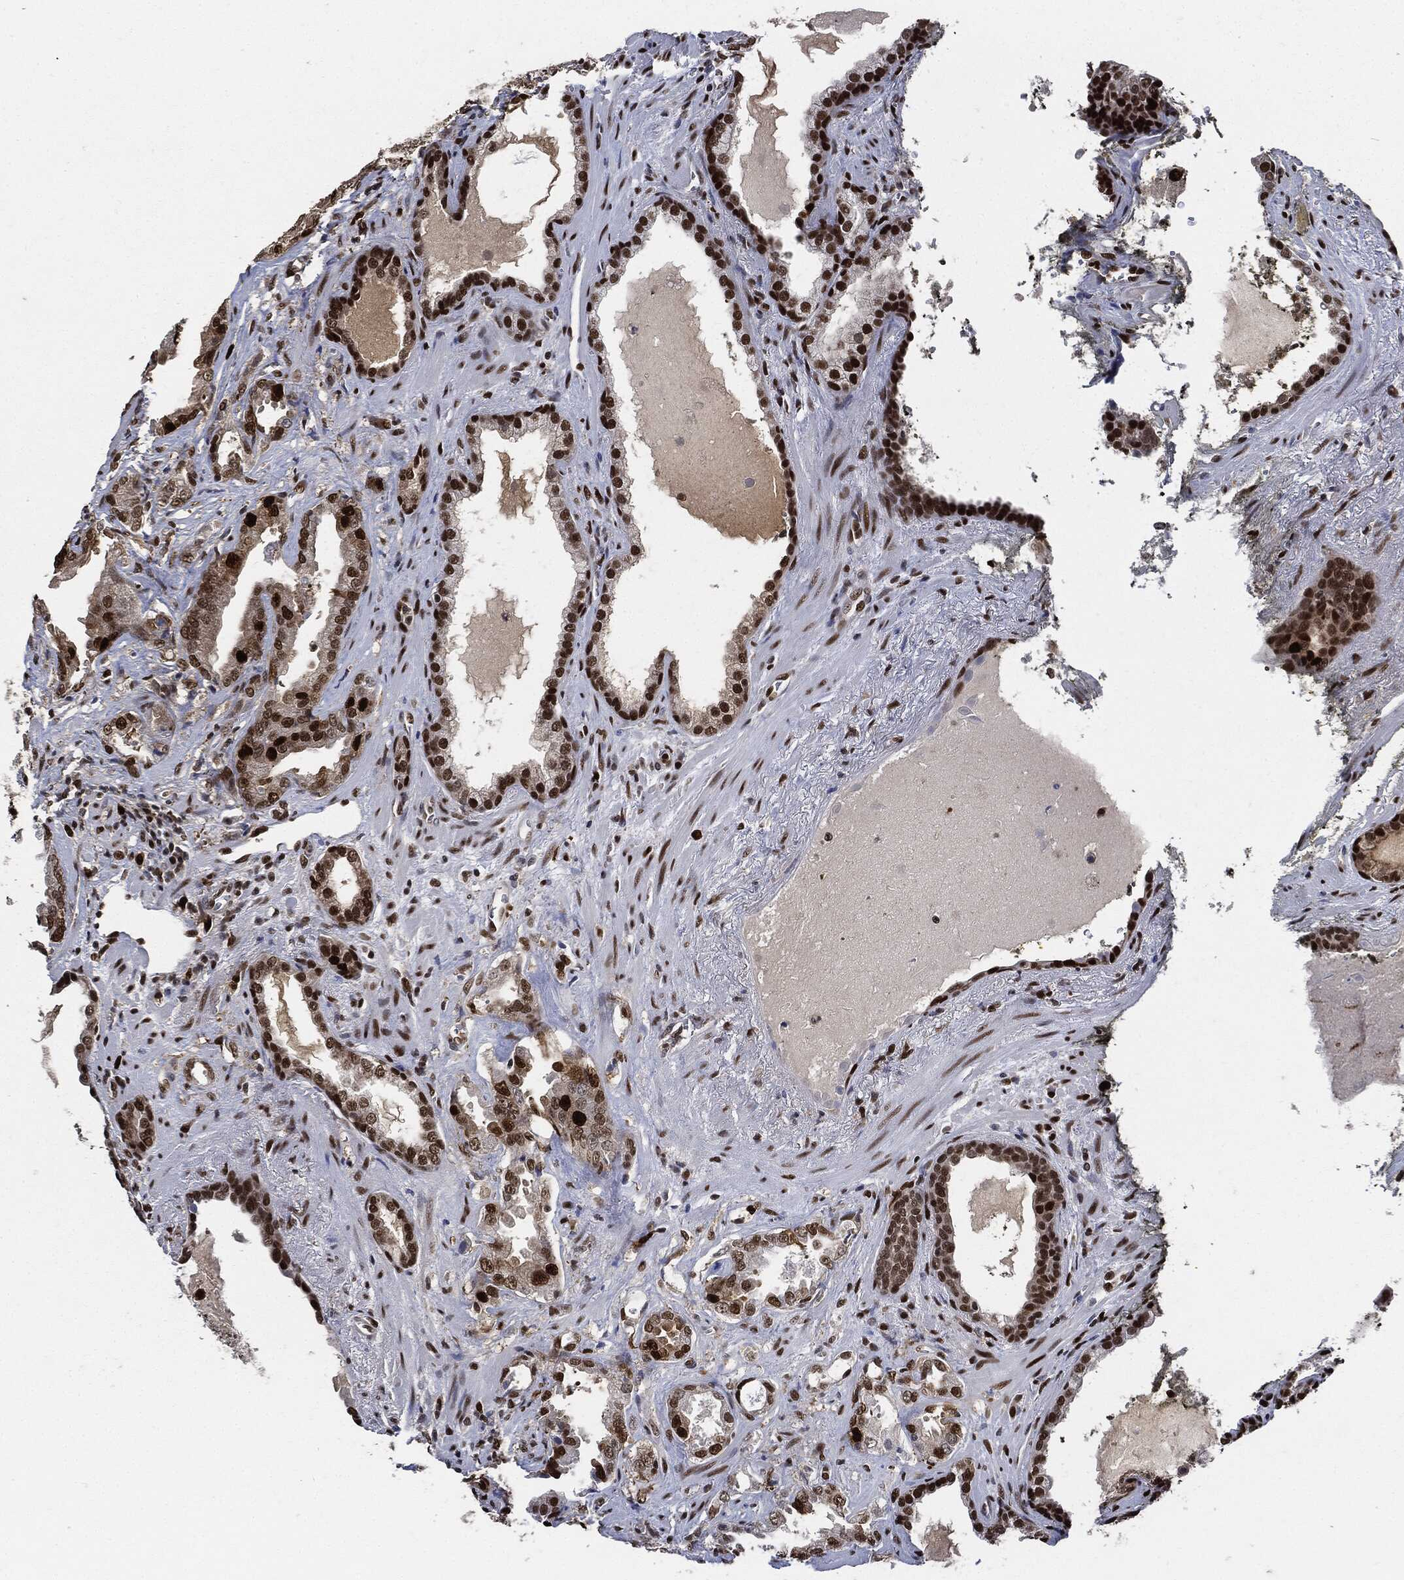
{"staining": {"intensity": "strong", "quantity": ">75%", "location": "nuclear"}, "tissue": "prostate cancer", "cell_type": "Tumor cells", "image_type": "cancer", "snomed": [{"axis": "morphology", "description": "Adenocarcinoma, Low grade"}, {"axis": "topography", "description": "Prostate"}], "caption": "Tumor cells display high levels of strong nuclear staining in approximately >75% of cells in human prostate cancer.", "gene": "PCNA", "patient": {"sex": "male", "age": 62}}